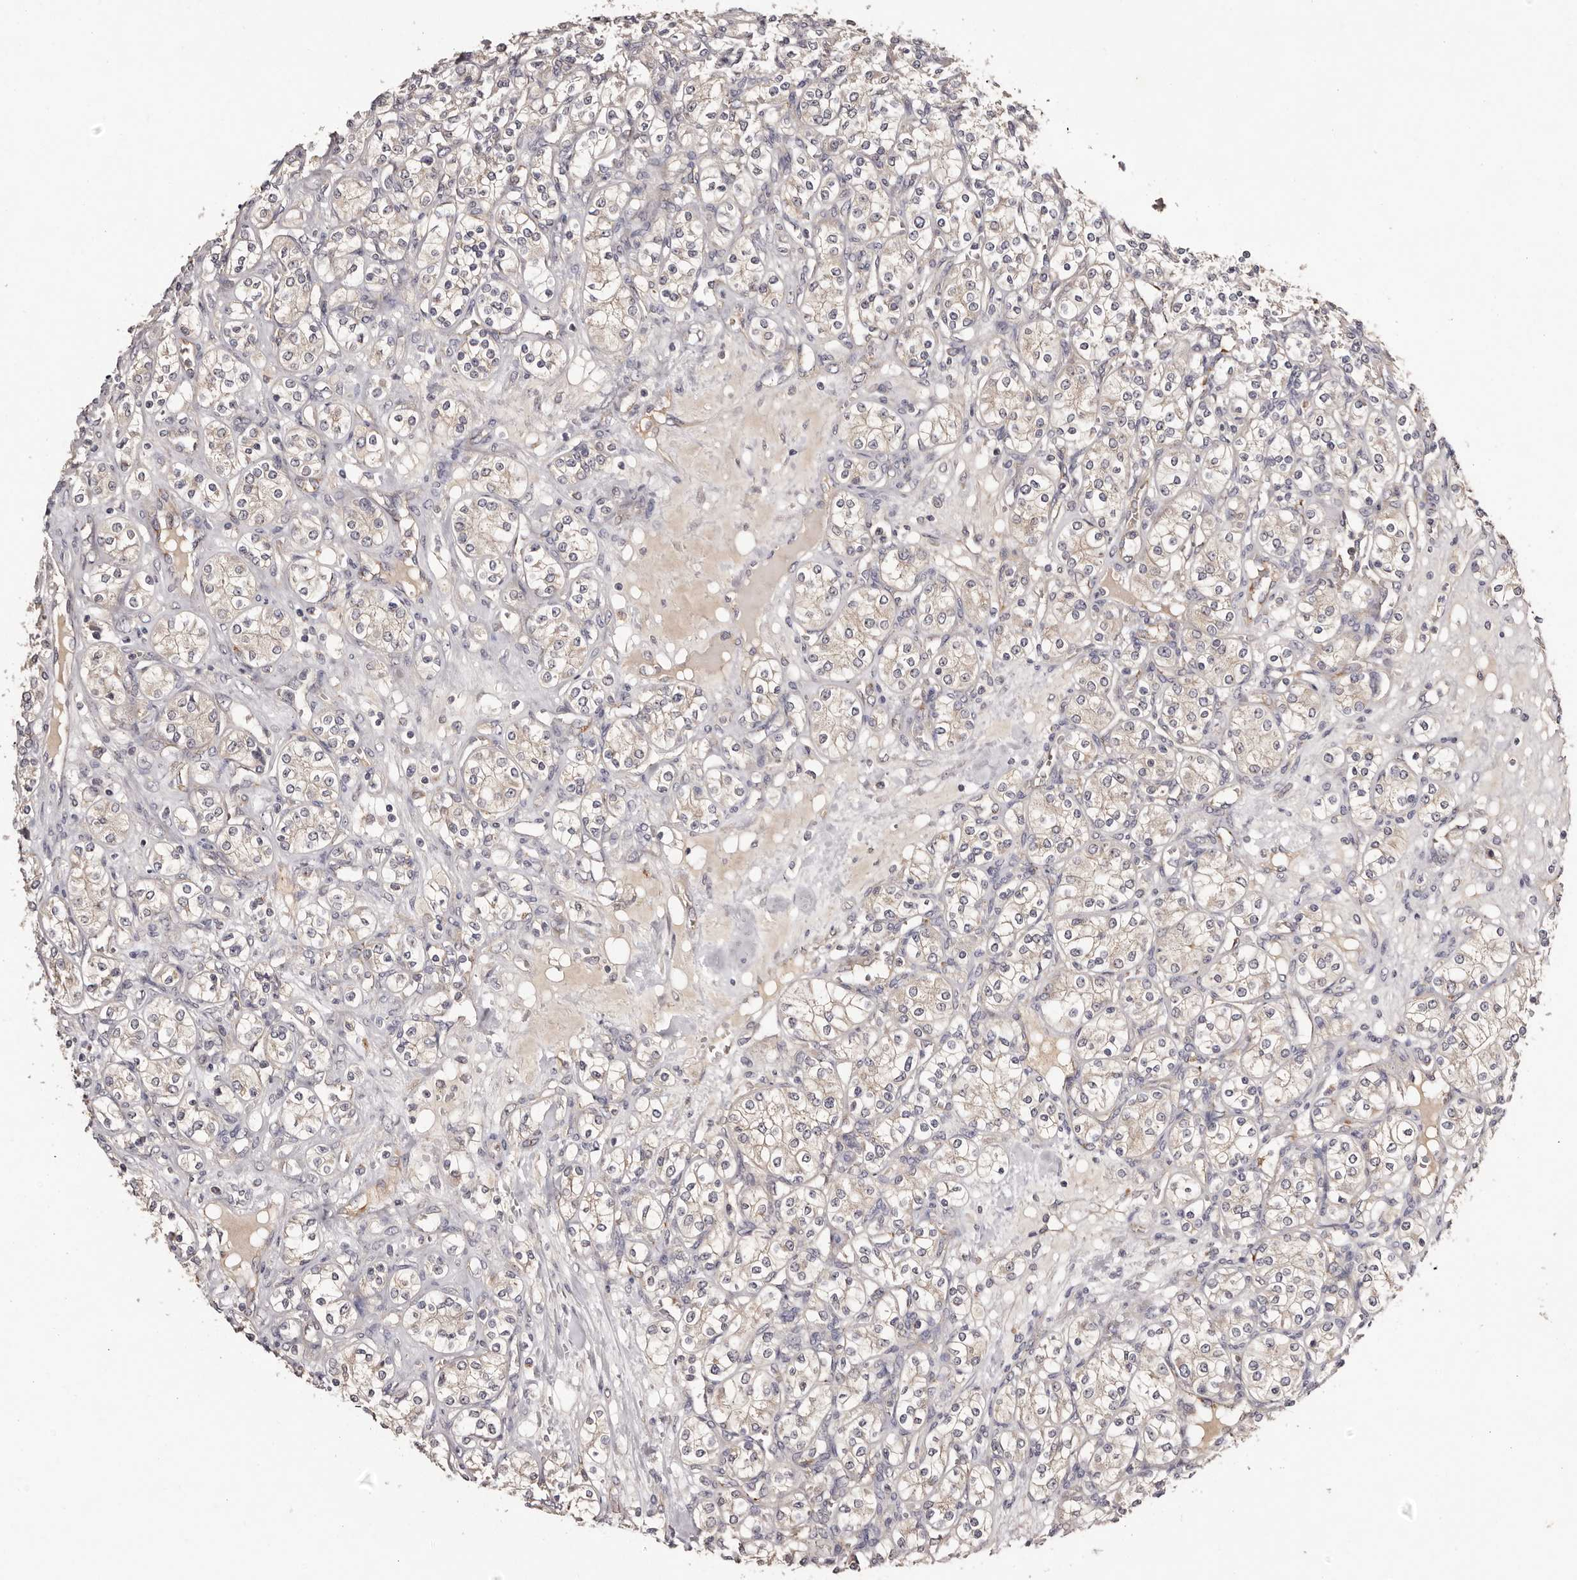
{"staining": {"intensity": "negative", "quantity": "none", "location": "none"}, "tissue": "renal cancer", "cell_type": "Tumor cells", "image_type": "cancer", "snomed": [{"axis": "morphology", "description": "Adenocarcinoma, NOS"}, {"axis": "topography", "description": "Kidney"}], "caption": "This photomicrograph is of renal cancer (adenocarcinoma) stained with immunohistochemistry to label a protein in brown with the nuclei are counter-stained blue. There is no positivity in tumor cells.", "gene": "LTV1", "patient": {"sex": "male", "age": 77}}